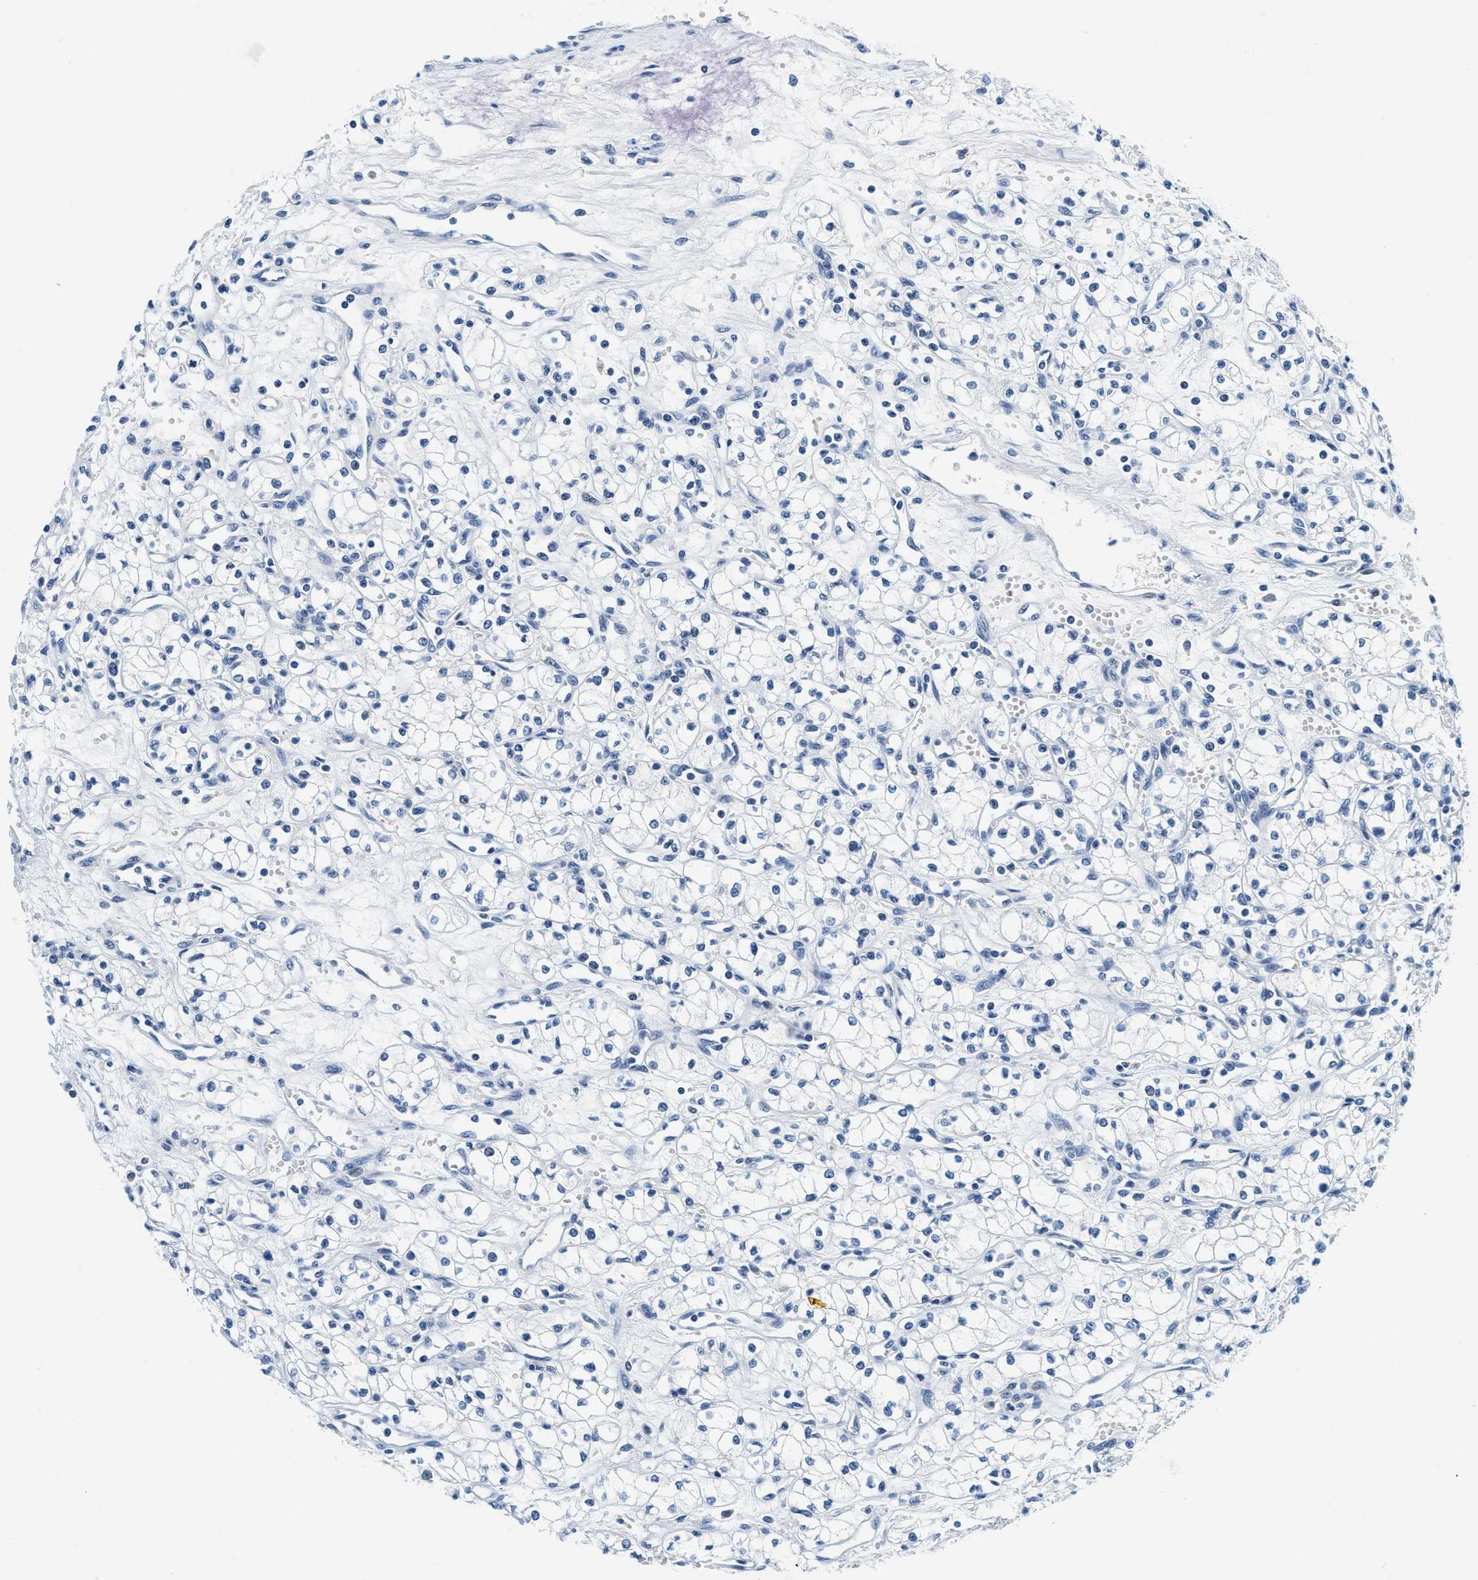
{"staining": {"intensity": "negative", "quantity": "none", "location": "none"}, "tissue": "renal cancer", "cell_type": "Tumor cells", "image_type": "cancer", "snomed": [{"axis": "morphology", "description": "Normal tissue, NOS"}, {"axis": "morphology", "description": "Adenocarcinoma, NOS"}, {"axis": "topography", "description": "Kidney"}], "caption": "Photomicrograph shows no significant protein staining in tumor cells of adenocarcinoma (renal).", "gene": "GSTM3", "patient": {"sex": "male", "age": 59}}